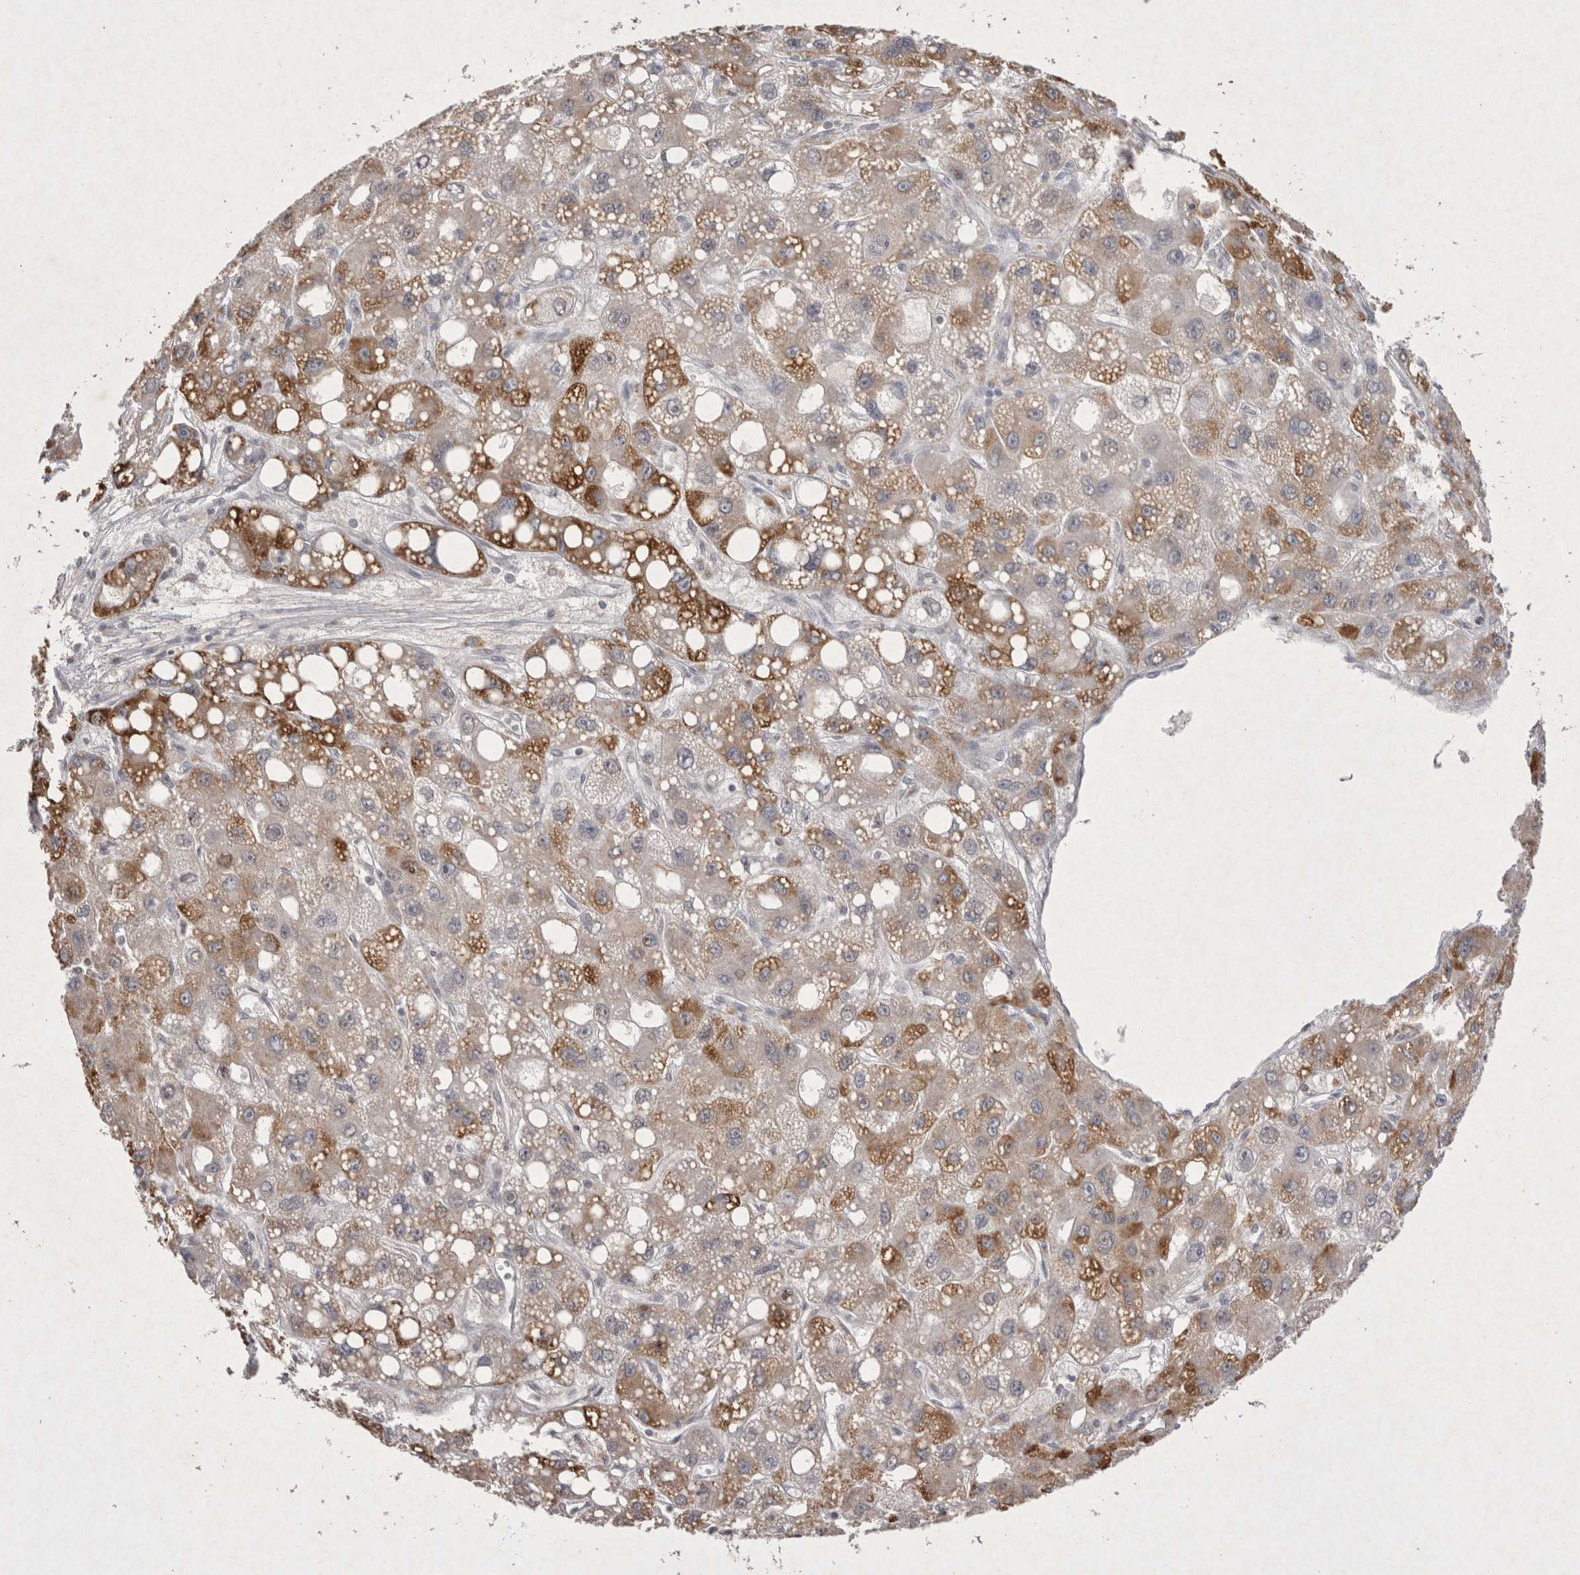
{"staining": {"intensity": "moderate", "quantity": ">75%", "location": "cytoplasmic/membranous"}, "tissue": "liver cancer", "cell_type": "Tumor cells", "image_type": "cancer", "snomed": [{"axis": "morphology", "description": "Carcinoma, Hepatocellular, NOS"}, {"axis": "topography", "description": "Liver"}], "caption": "Human liver cancer (hepatocellular carcinoma) stained with a brown dye demonstrates moderate cytoplasmic/membranous positive expression in approximately >75% of tumor cells.", "gene": "LYVE1", "patient": {"sex": "male", "age": 55}}